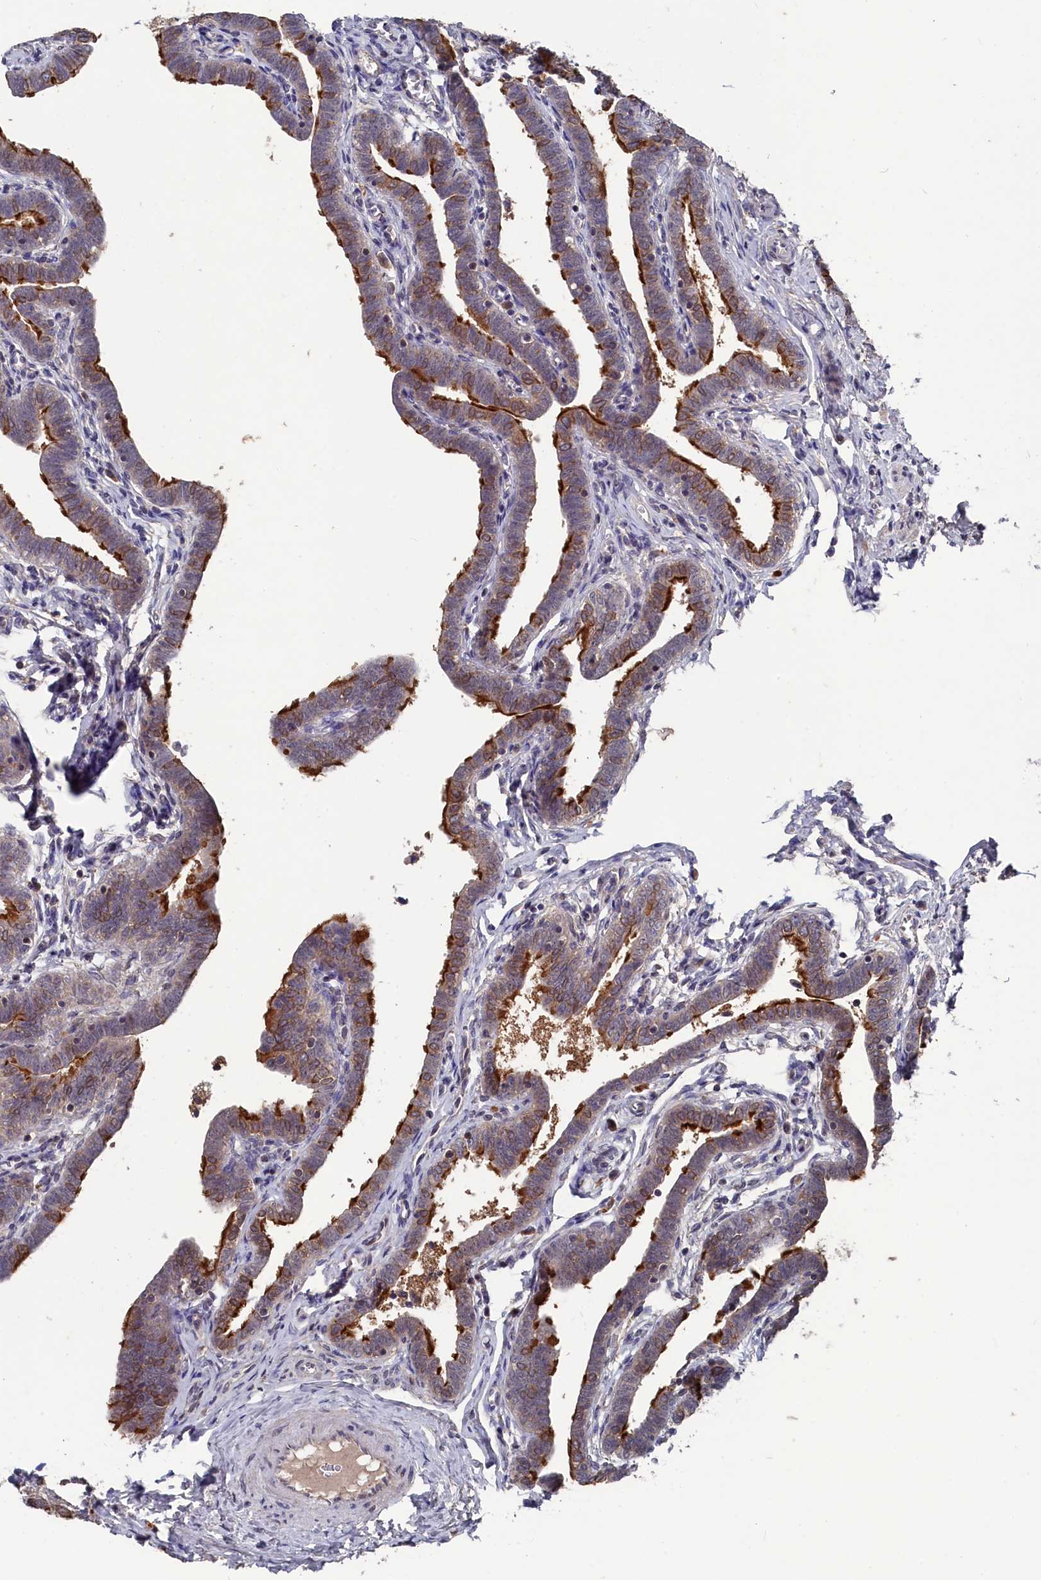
{"staining": {"intensity": "moderate", "quantity": "25%-75%", "location": "cytoplasmic/membranous"}, "tissue": "fallopian tube", "cell_type": "Glandular cells", "image_type": "normal", "snomed": [{"axis": "morphology", "description": "Normal tissue, NOS"}, {"axis": "topography", "description": "Fallopian tube"}], "caption": "Immunohistochemistry of benign fallopian tube displays medium levels of moderate cytoplasmic/membranous staining in approximately 25%-75% of glandular cells. (Stains: DAB (3,3'-diaminobenzidine) in brown, nuclei in blue, Microscopy: brightfield microscopy at high magnification).", "gene": "TMC5", "patient": {"sex": "female", "age": 36}}